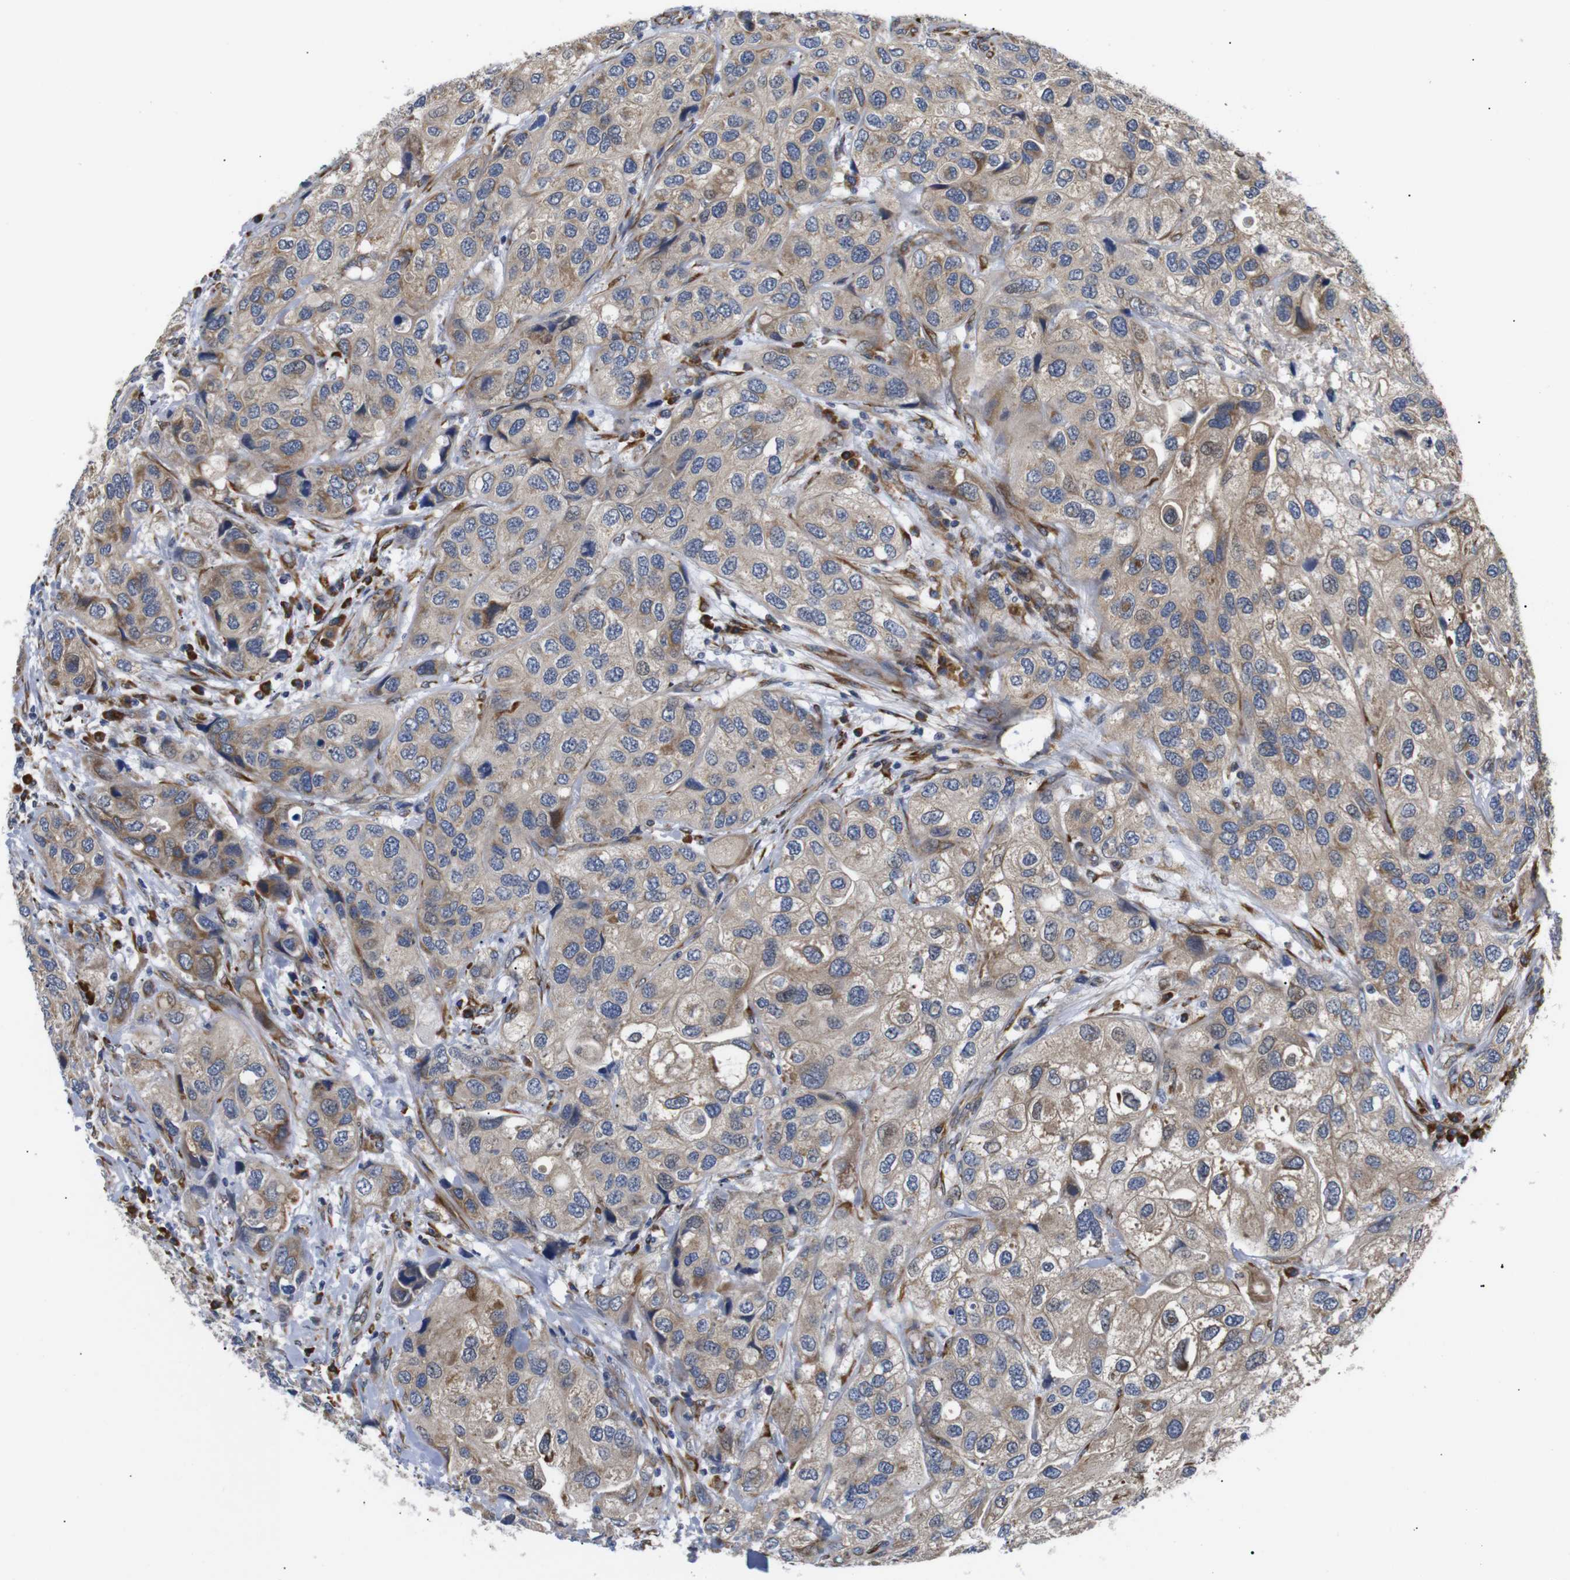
{"staining": {"intensity": "weak", "quantity": ">75%", "location": "cytoplasmic/membranous"}, "tissue": "urothelial cancer", "cell_type": "Tumor cells", "image_type": "cancer", "snomed": [{"axis": "morphology", "description": "Urothelial carcinoma, High grade"}, {"axis": "topography", "description": "Urinary bladder"}], "caption": "Weak cytoplasmic/membranous protein staining is seen in approximately >75% of tumor cells in urothelial carcinoma (high-grade). The protein of interest is shown in brown color, while the nuclei are stained blue.", "gene": "KANK4", "patient": {"sex": "female", "age": 64}}